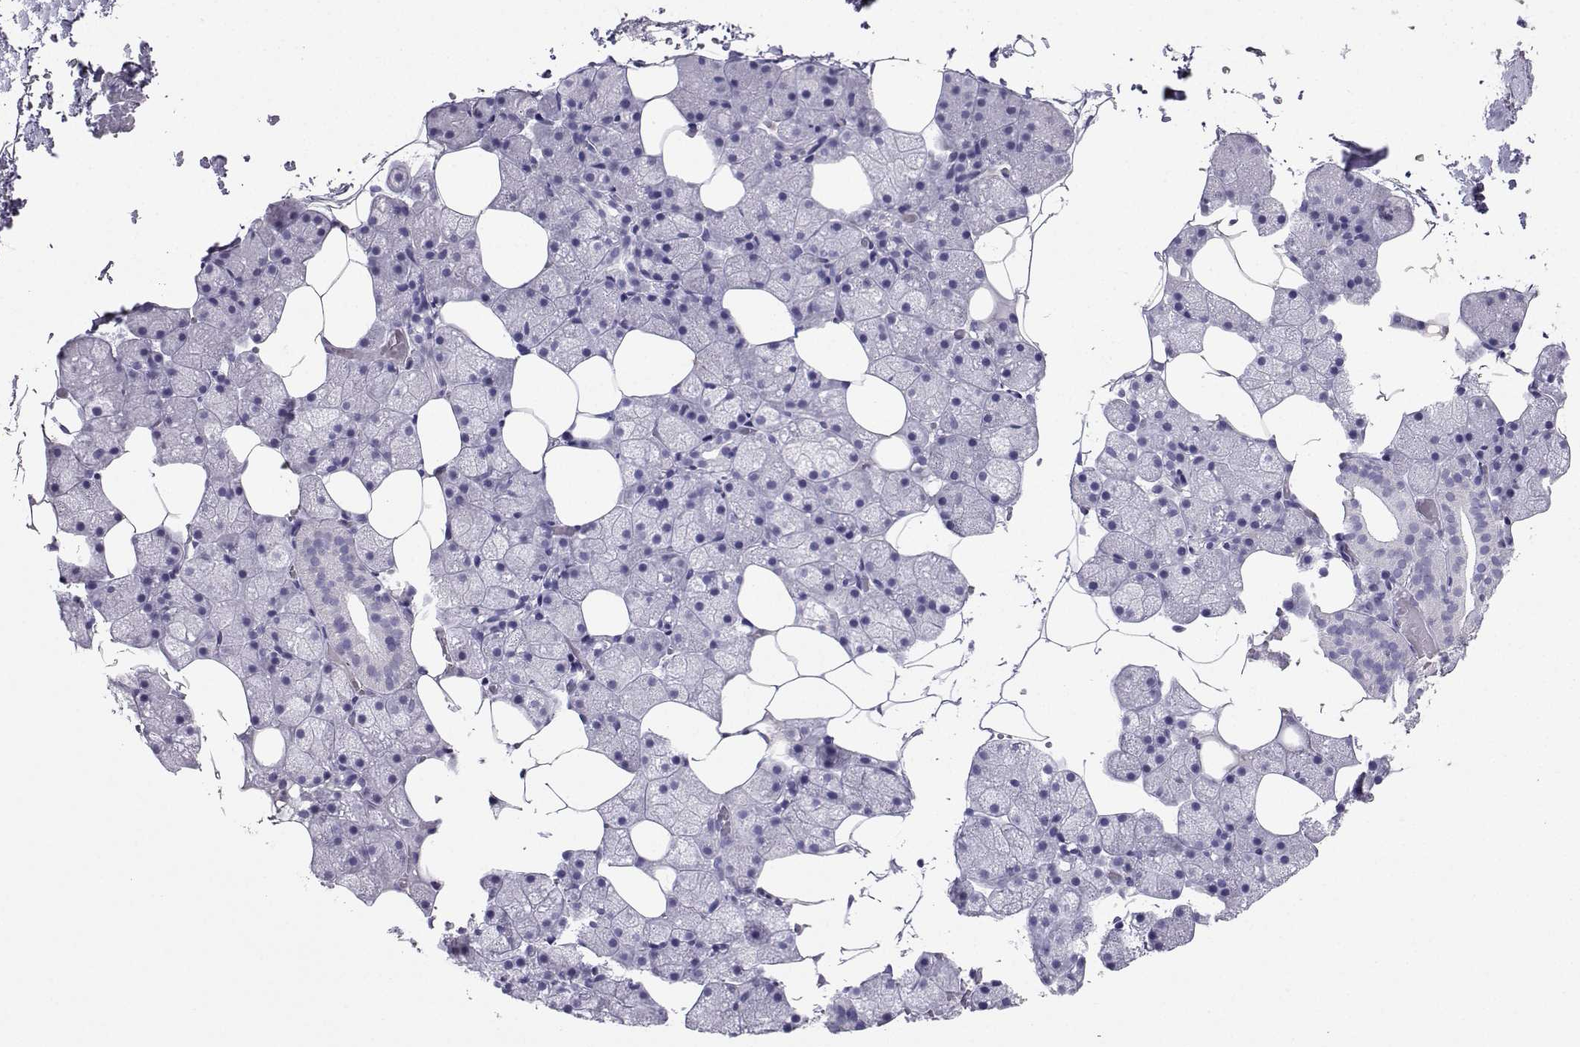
{"staining": {"intensity": "negative", "quantity": "none", "location": "none"}, "tissue": "salivary gland", "cell_type": "Glandular cells", "image_type": "normal", "snomed": [{"axis": "morphology", "description": "Normal tissue, NOS"}, {"axis": "topography", "description": "Salivary gland"}], "caption": "This is an IHC micrograph of normal salivary gland. There is no staining in glandular cells.", "gene": "GRIK4", "patient": {"sex": "male", "age": 38}}